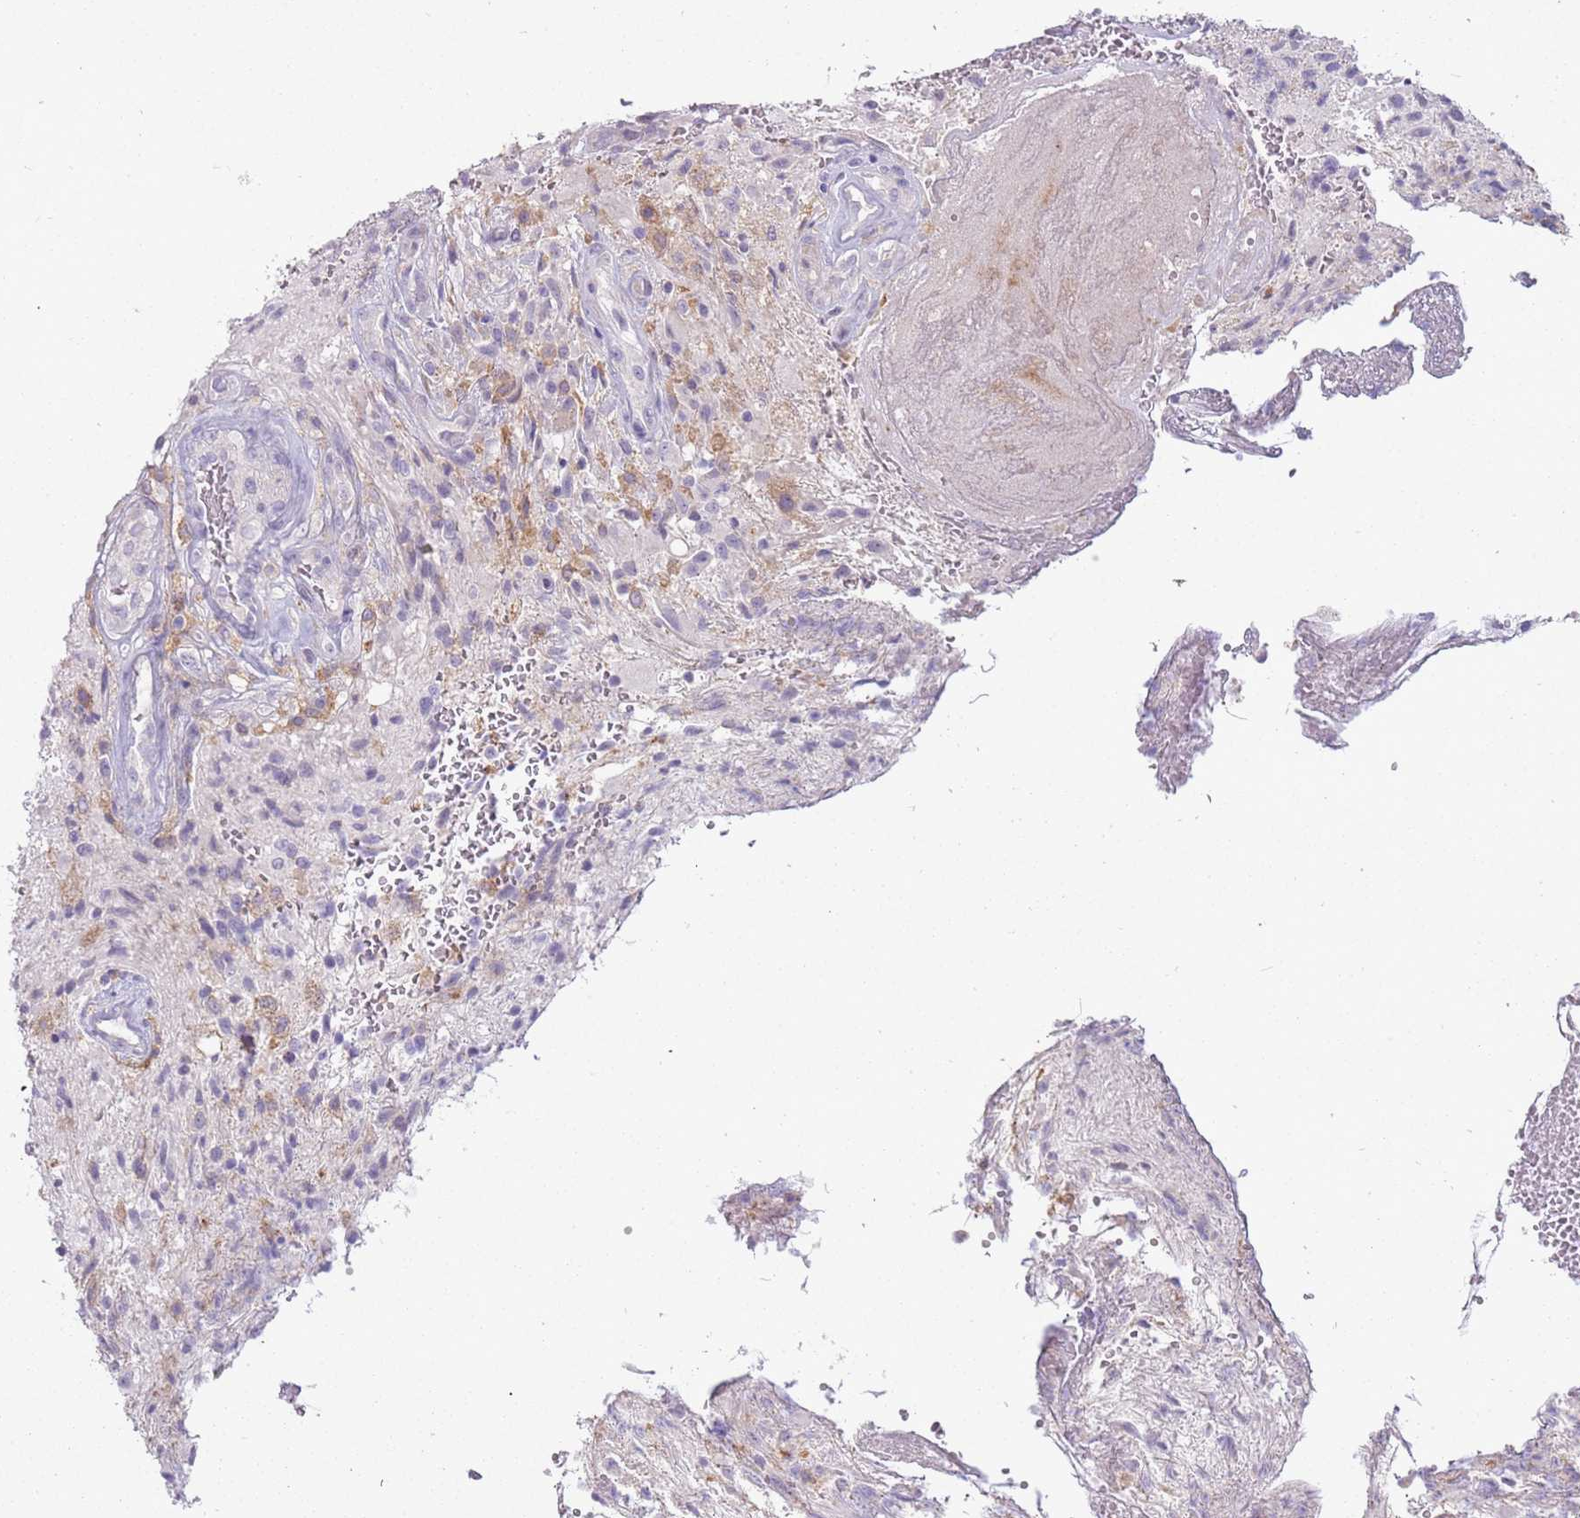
{"staining": {"intensity": "negative", "quantity": "none", "location": "none"}, "tissue": "glioma", "cell_type": "Tumor cells", "image_type": "cancer", "snomed": [{"axis": "morphology", "description": "Glioma, malignant, High grade"}, {"axis": "topography", "description": "Brain"}], "caption": "Immunohistochemistry photomicrograph of neoplastic tissue: glioma stained with DAB displays no significant protein staining in tumor cells.", "gene": "ARHGAP5", "patient": {"sex": "male", "age": 56}}